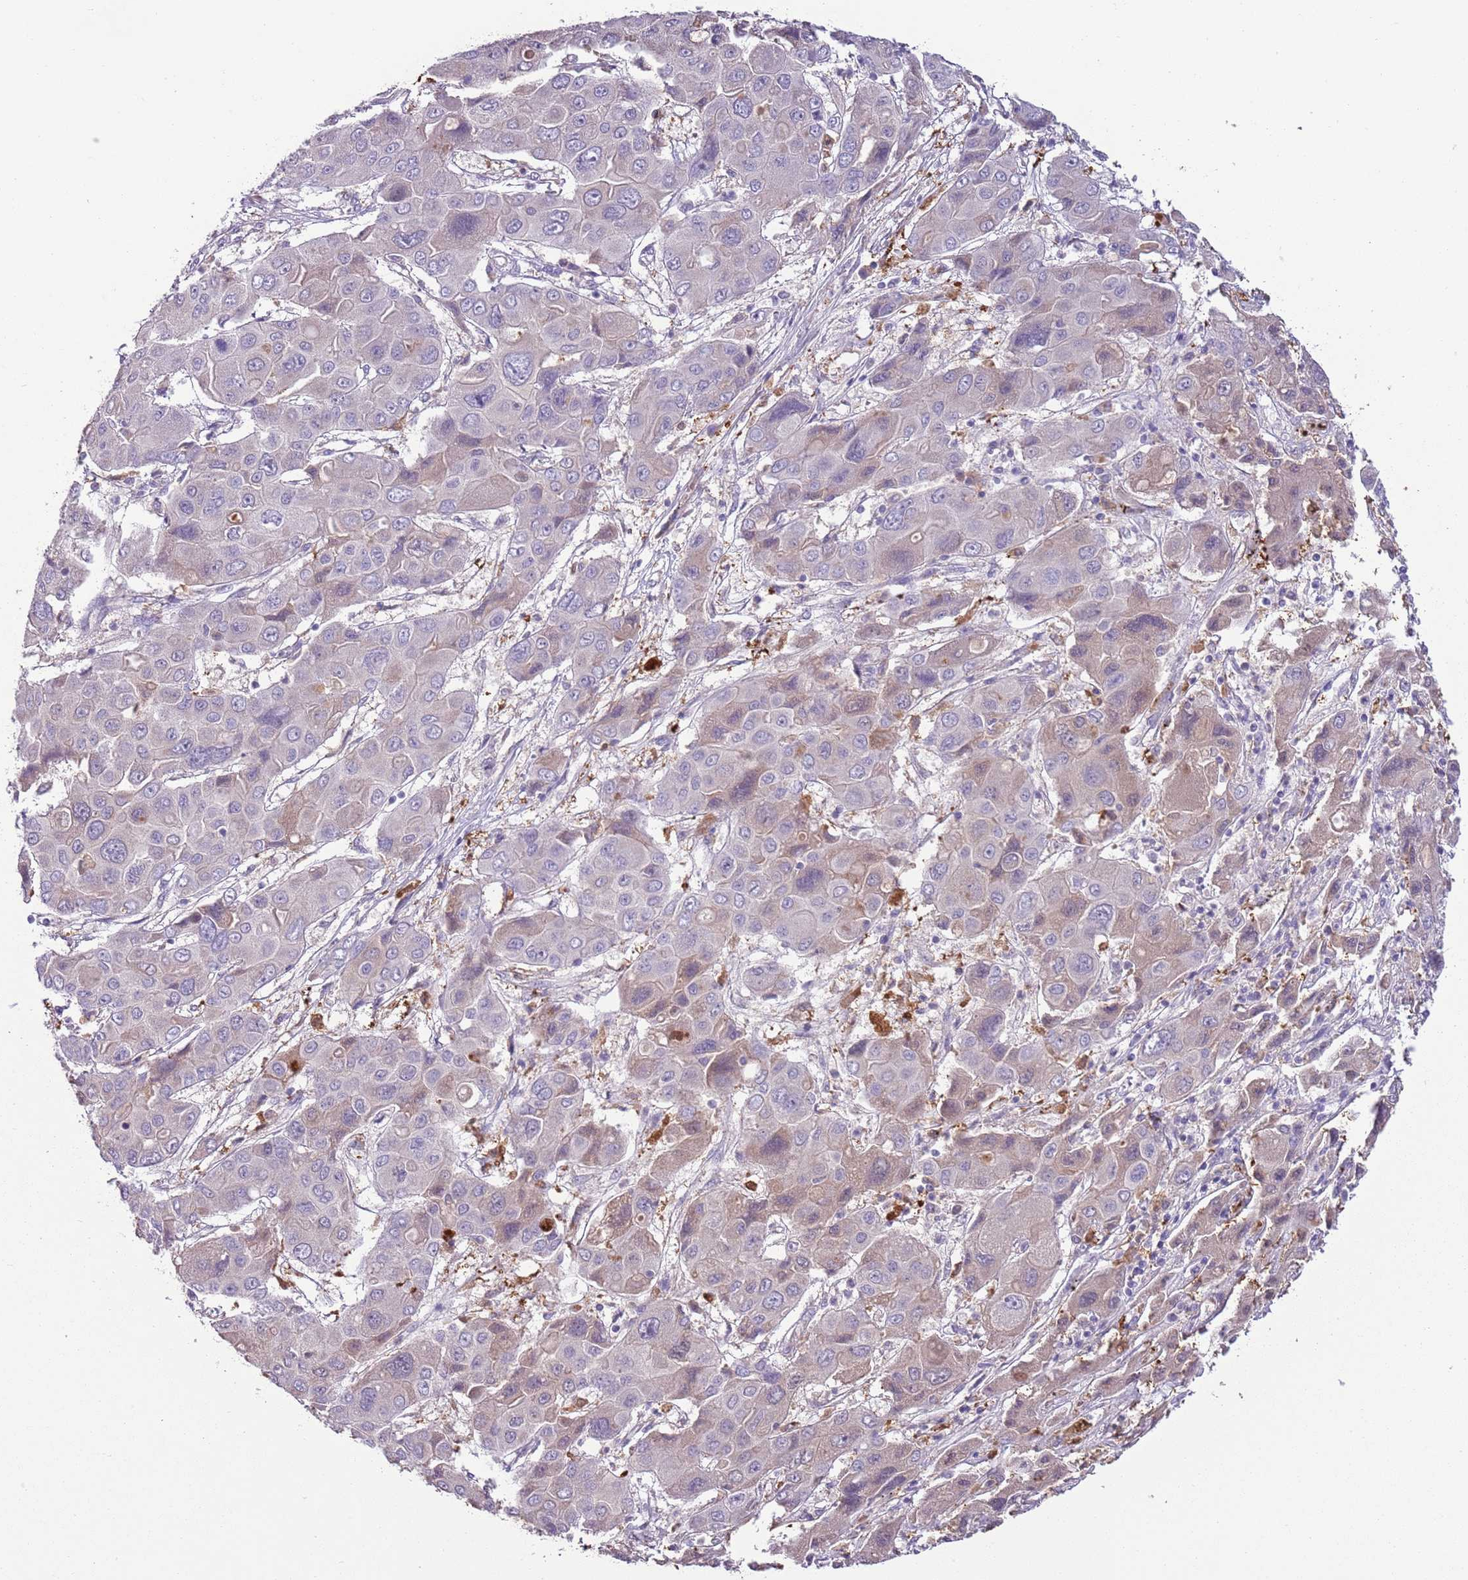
{"staining": {"intensity": "weak", "quantity": "<25%", "location": "cytoplasmic/membranous"}, "tissue": "liver cancer", "cell_type": "Tumor cells", "image_type": "cancer", "snomed": [{"axis": "morphology", "description": "Cholangiocarcinoma"}, {"axis": "topography", "description": "Liver"}], "caption": "This micrograph is of liver cancer stained with IHC to label a protein in brown with the nuclei are counter-stained blue. There is no staining in tumor cells.", "gene": "HES3", "patient": {"sex": "male", "age": 67}}